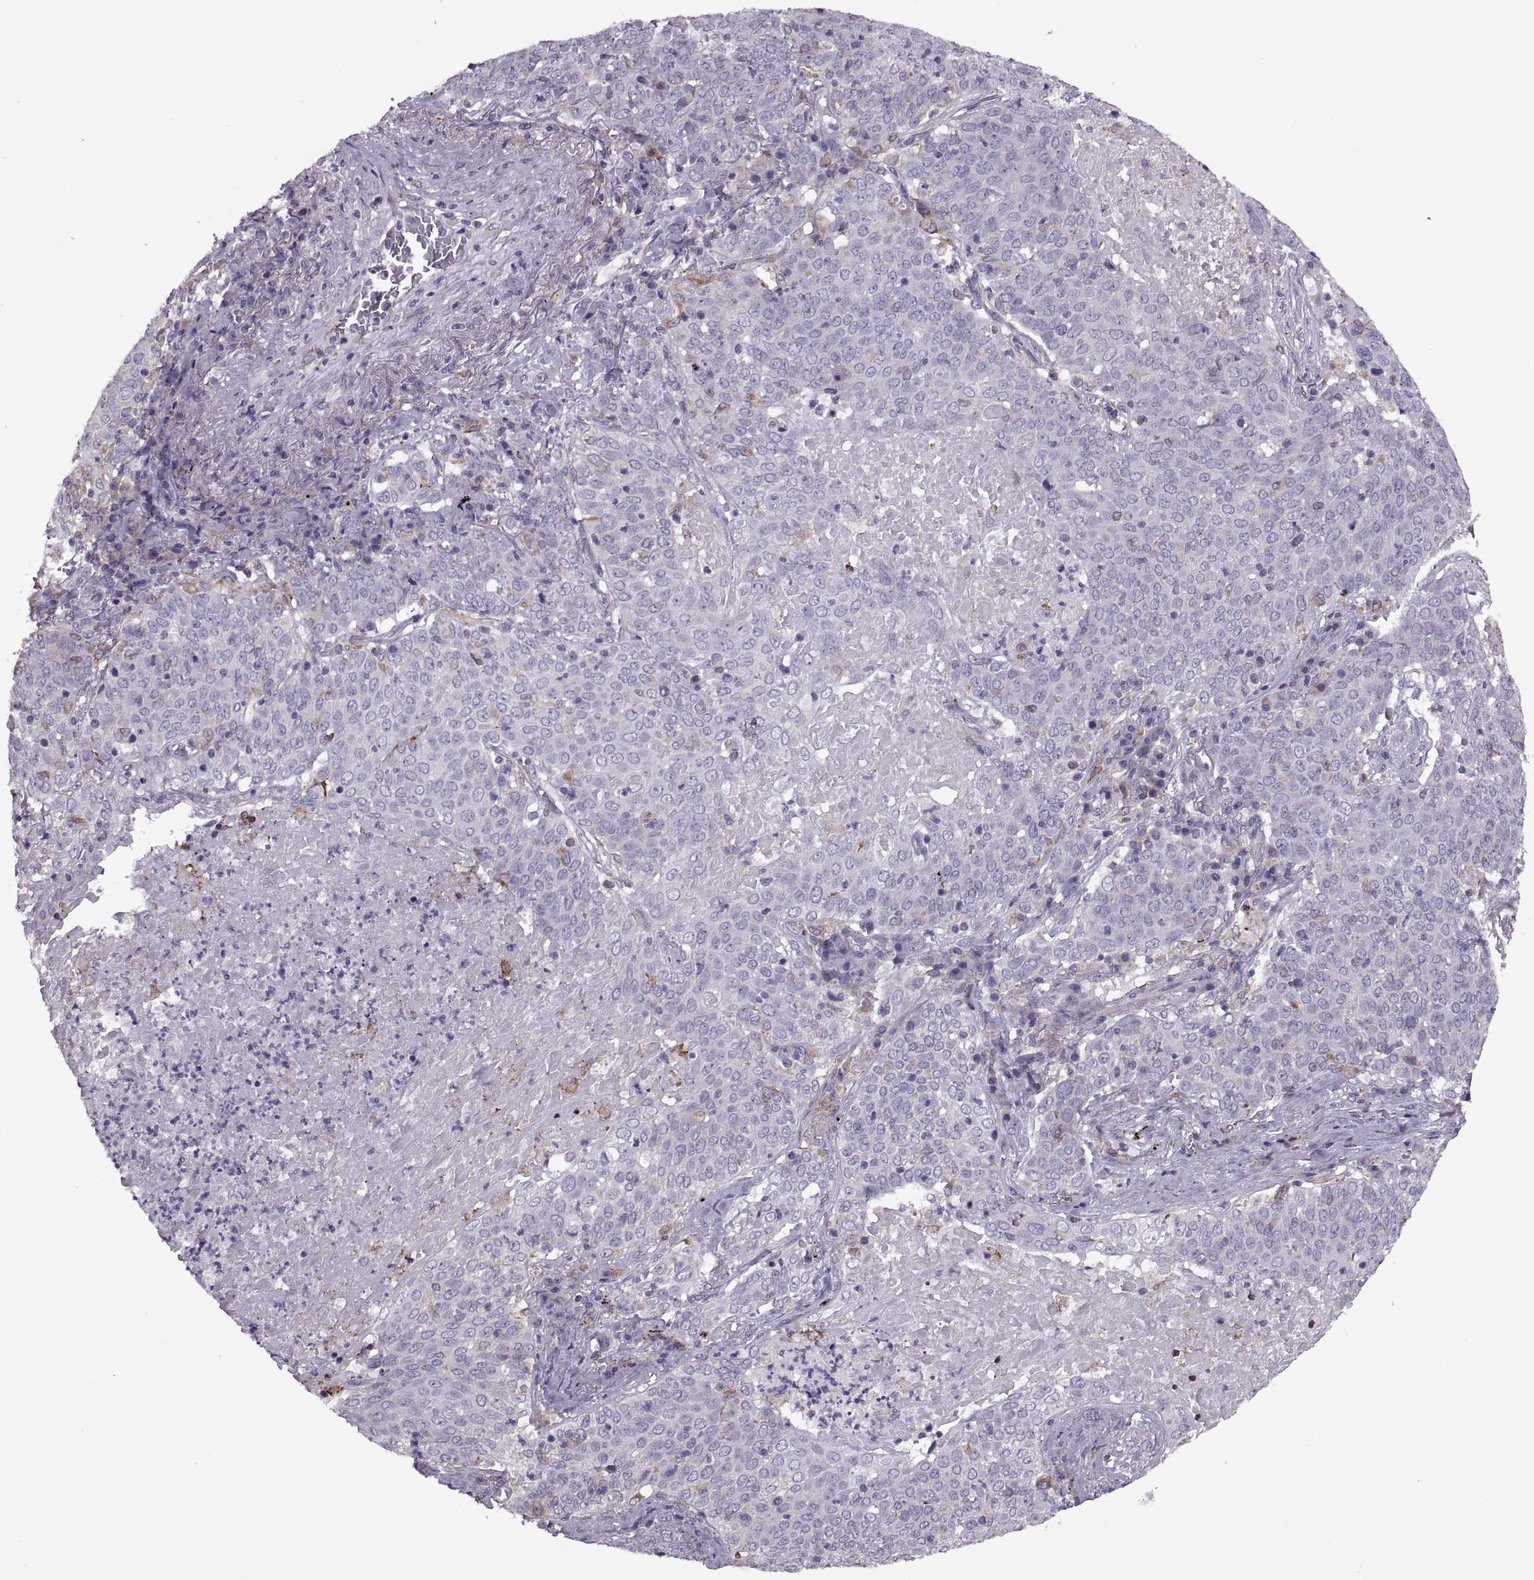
{"staining": {"intensity": "negative", "quantity": "none", "location": "none"}, "tissue": "lung cancer", "cell_type": "Tumor cells", "image_type": "cancer", "snomed": [{"axis": "morphology", "description": "Squamous cell carcinoma, NOS"}, {"axis": "topography", "description": "Lung"}], "caption": "A high-resolution photomicrograph shows immunohistochemistry staining of lung squamous cell carcinoma, which displays no significant expression in tumor cells.", "gene": "LETM2", "patient": {"sex": "male", "age": 82}}